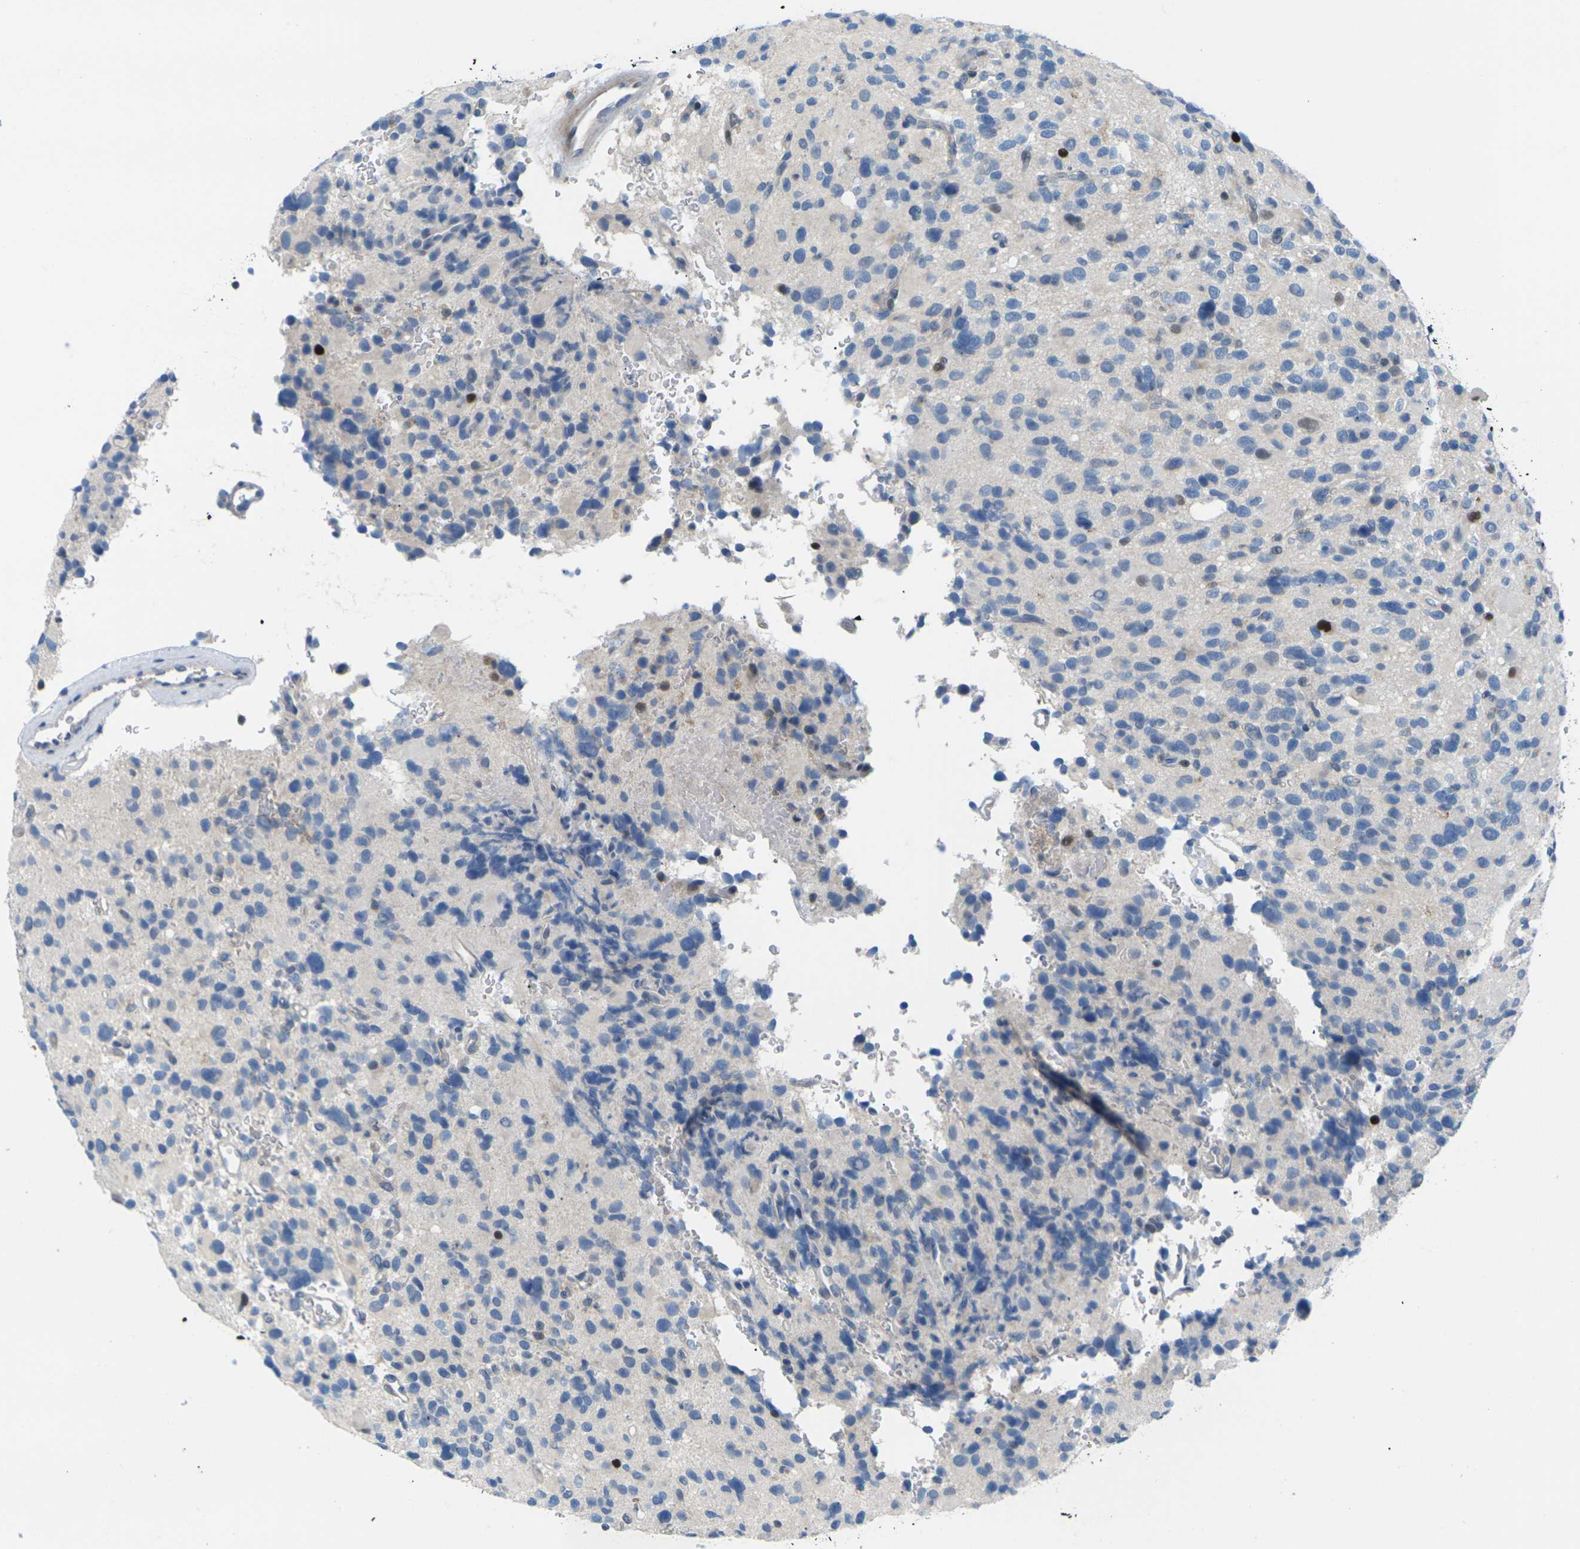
{"staining": {"intensity": "strong", "quantity": "<25%", "location": "nuclear"}, "tissue": "glioma", "cell_type": "Tumor cells", "image_type": "cancer", "snomed": [{"axis": "morphology", "description": "Glioma, malignant, High grade"}, {"axis": "topography", "description": "Brain"}], "caption": "High-magnification brightfield microscopy of malignant glioma (high-grade) stained with DAB (brown) and counterstained with hematoxylin (blue). tumor cells exhibit strong nuclear positivity is appreciated in approximately<25% of cells.", "gene": "RPS6KA3", "patient": {"sex": "male", "age": 48}}